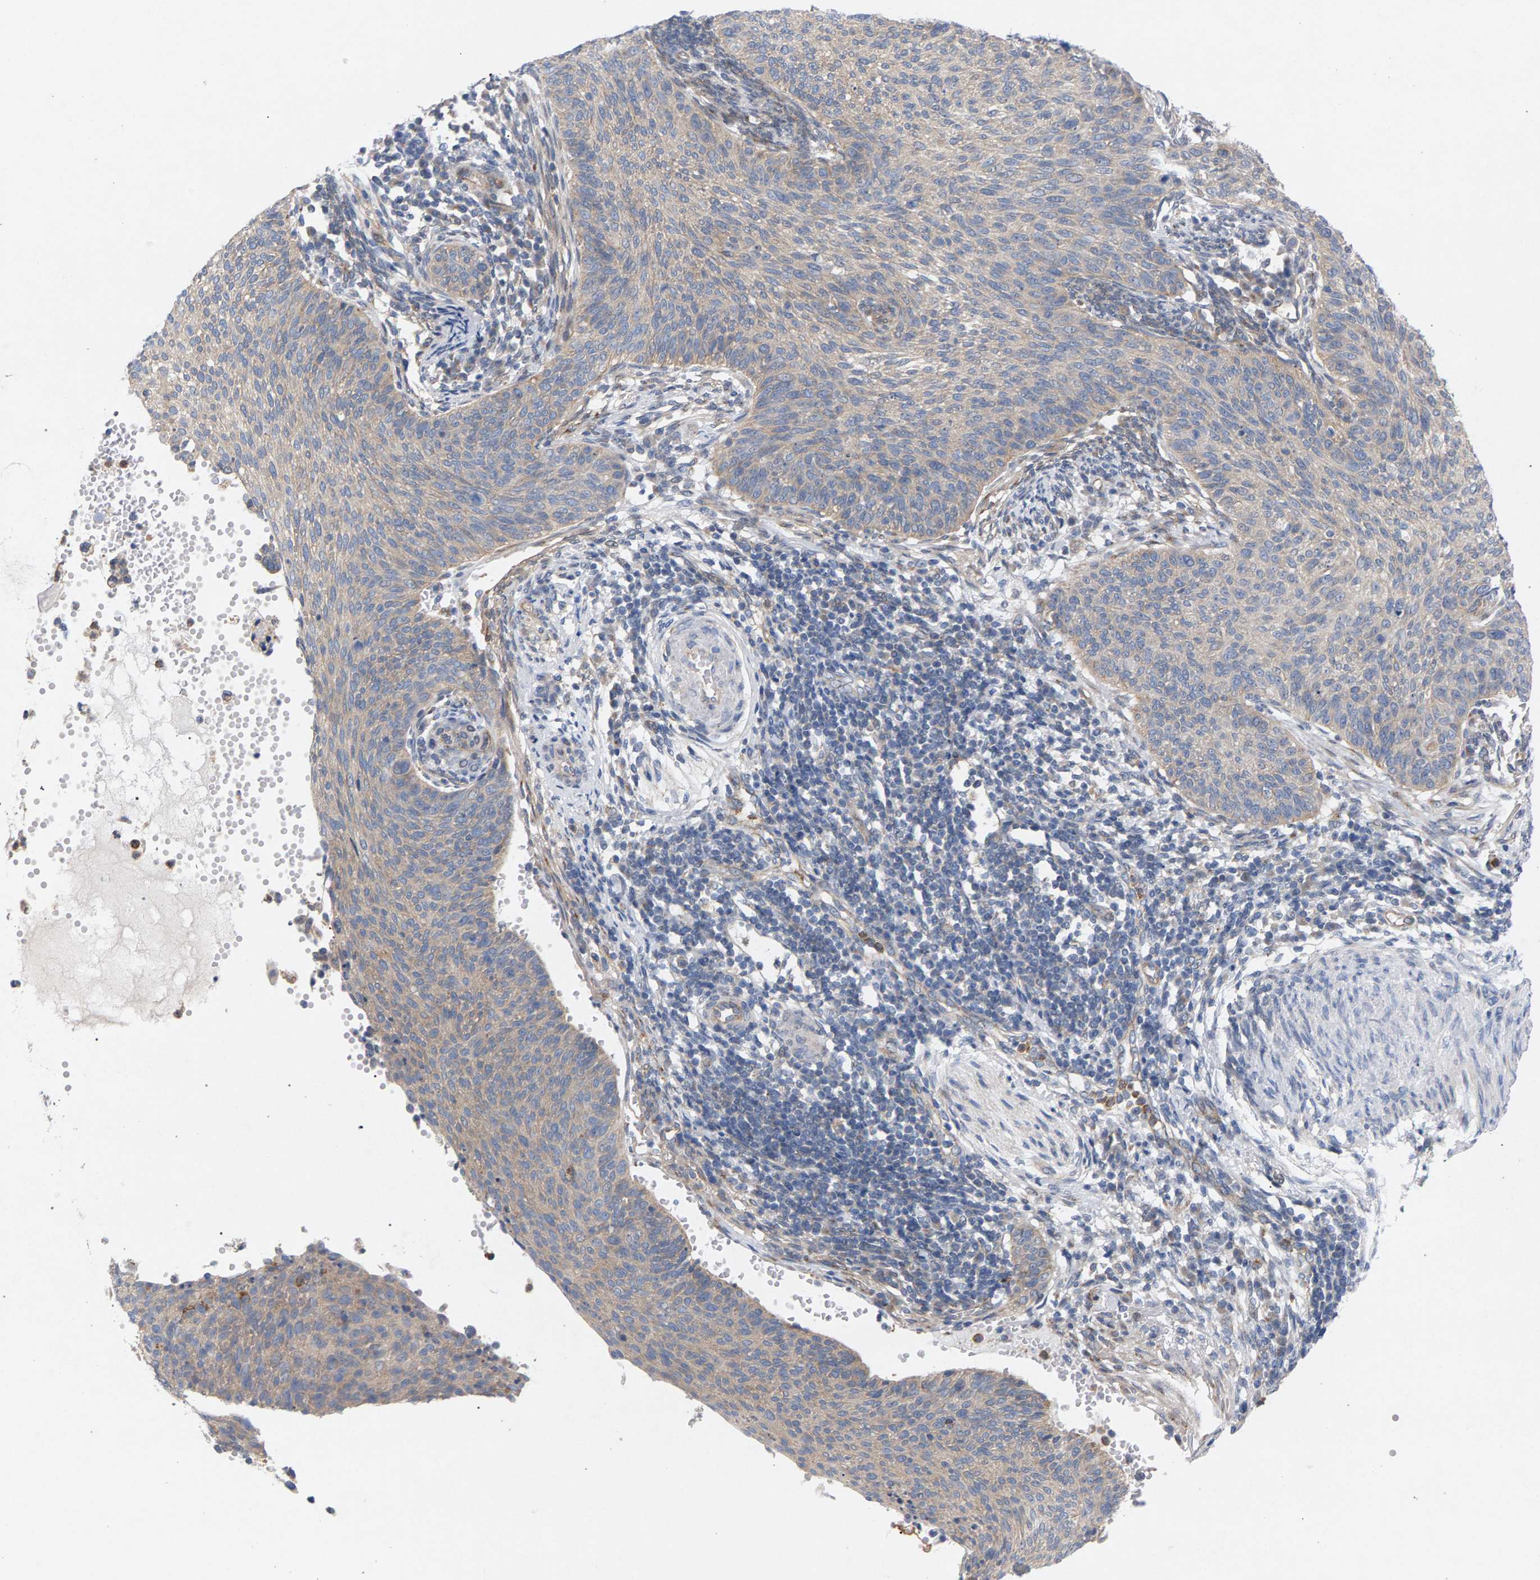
{"staining": {"intensity": "weak", "quantity": "<25%", "location": "cytoplasmic/membranous"}, "tissue": "cervical cancer", "cell_type": "Tumor cells", "image_type": "cancer", "snomed": [{"axis": "morphology", "description": "Squamous cell carcinoma, NOS"}, {"axis": "topography", "description": "Cervix"}], "caption": "A high-resolution micrograph shows IHC staining of squamous cell carcinoma (cervical), which exhibits no significant positivity in tumor cells.", "gene": "MAMDC2", "patient": {"sex": "female", "age": 70}}